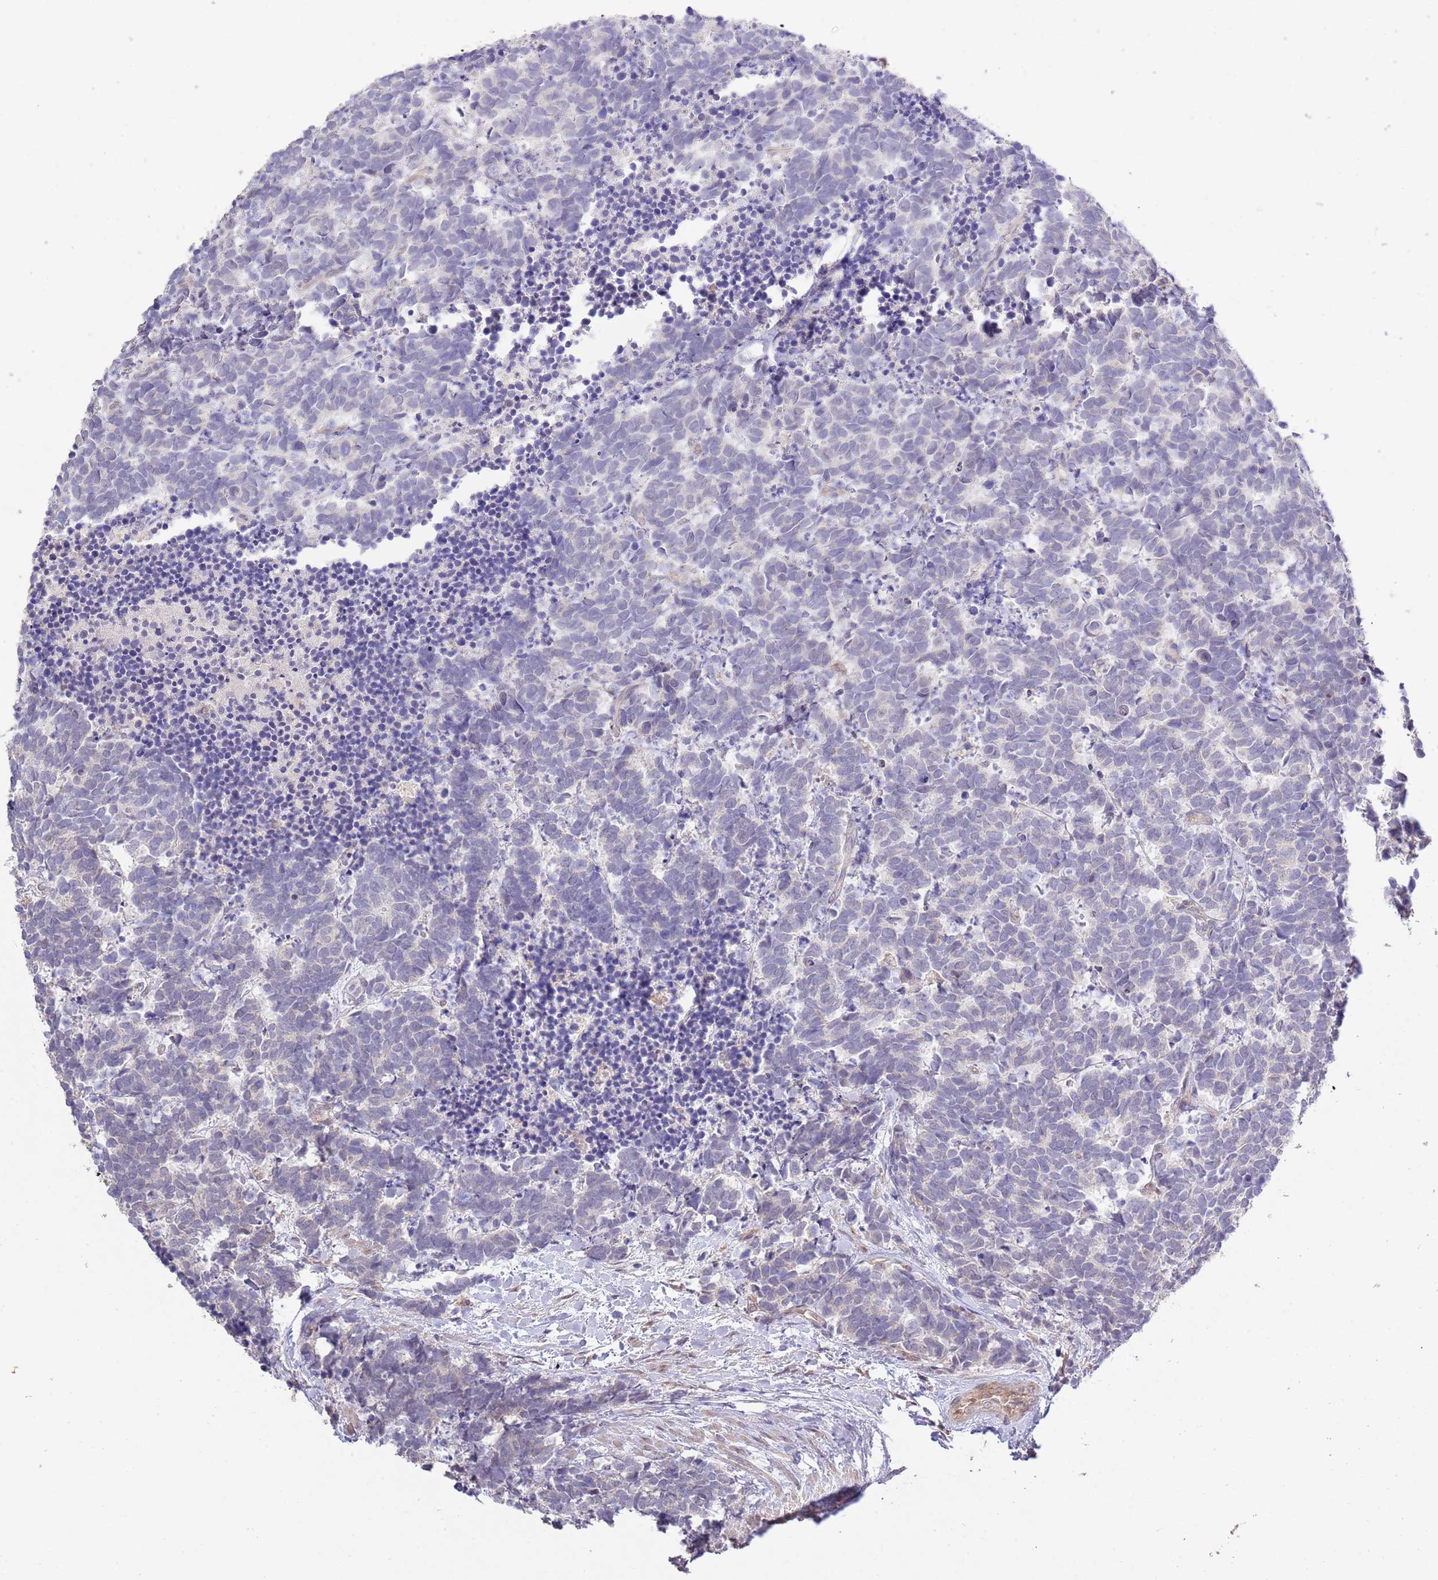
{"staining": {"intensity": "negative", "quantity": "none", "location": "none"}, "tissue": "carcinoid", "cell_type": "Tumor cells", "image_type": "cancer", "snomed": [{"axis": "morphology", "description": "Carcinoma, NOS"}, {"axis": "morphology", "description": "Carcinoid, malignant, NOS"}, {"axis": "topography", "description": "Prostate"}], "caption": "DAB (3,3'-diaminobenzidine) immunohistochemical staining of human carcinoid (malignant) reveals no significant staining in tumor cells.", "gene": "IVD", "patient": {"sex": "male", "age": 57}}